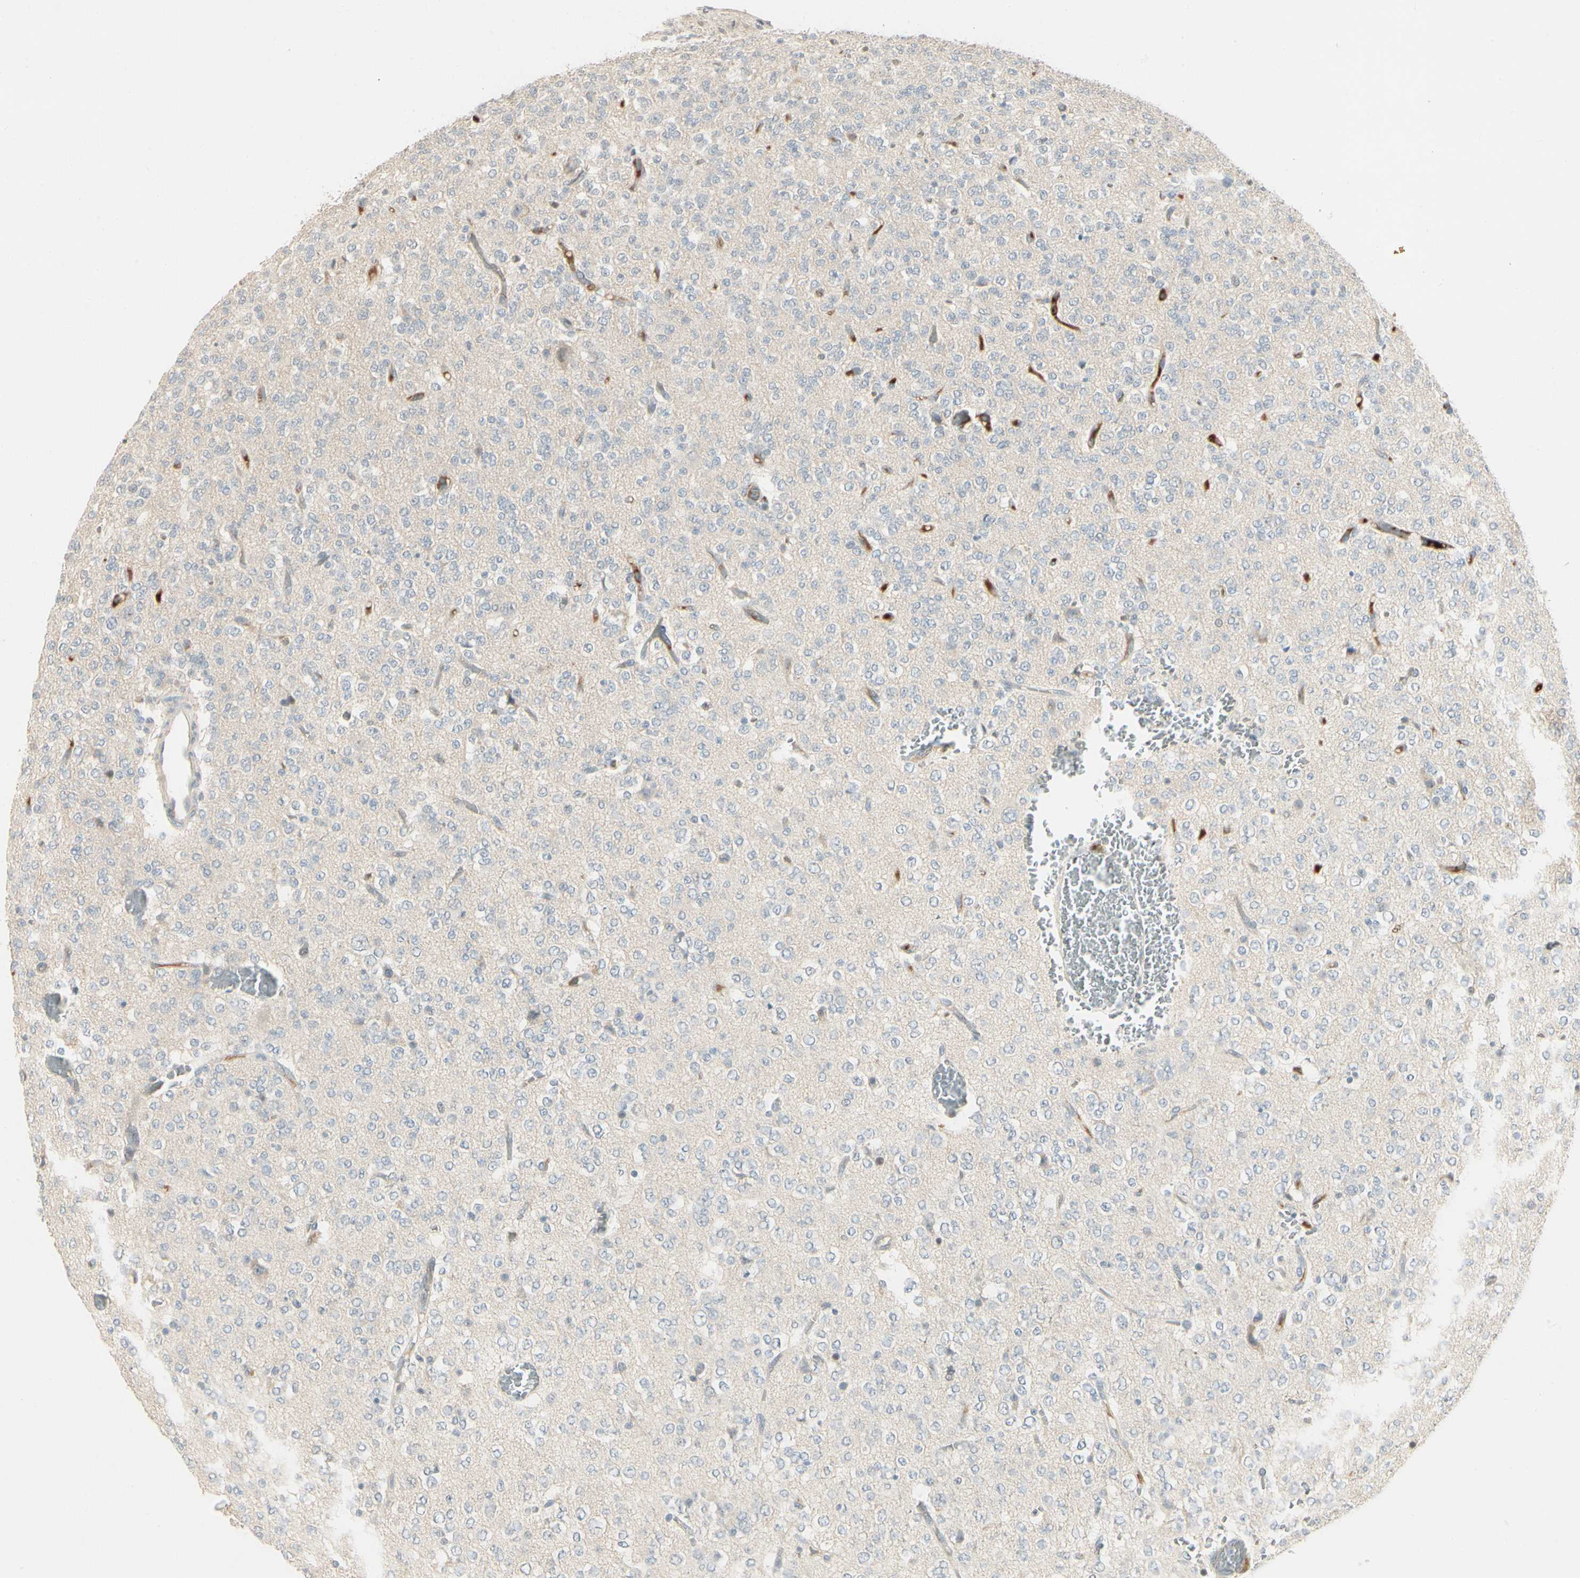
{"staining": {"intensity": "negative", "quantity": "none", "location": "none"}, "tissue": "glioma", "cell_type": "Tumor cells", "image_type": "cancer", "snomed": [{"axis": "morphology", "description": "Glioma, malignant, Low grade"}, {"axis": "topography", "description": "Brain"}], "caption": "Protein analysis of malignant low-grade glioma reveals no significant positivity in tumor cells. (DAB immunohistochemistry (IHC) with hematoxylin counter stain).", "gene": "SKIL", "patient": {"sex": "male", "age": 38}}